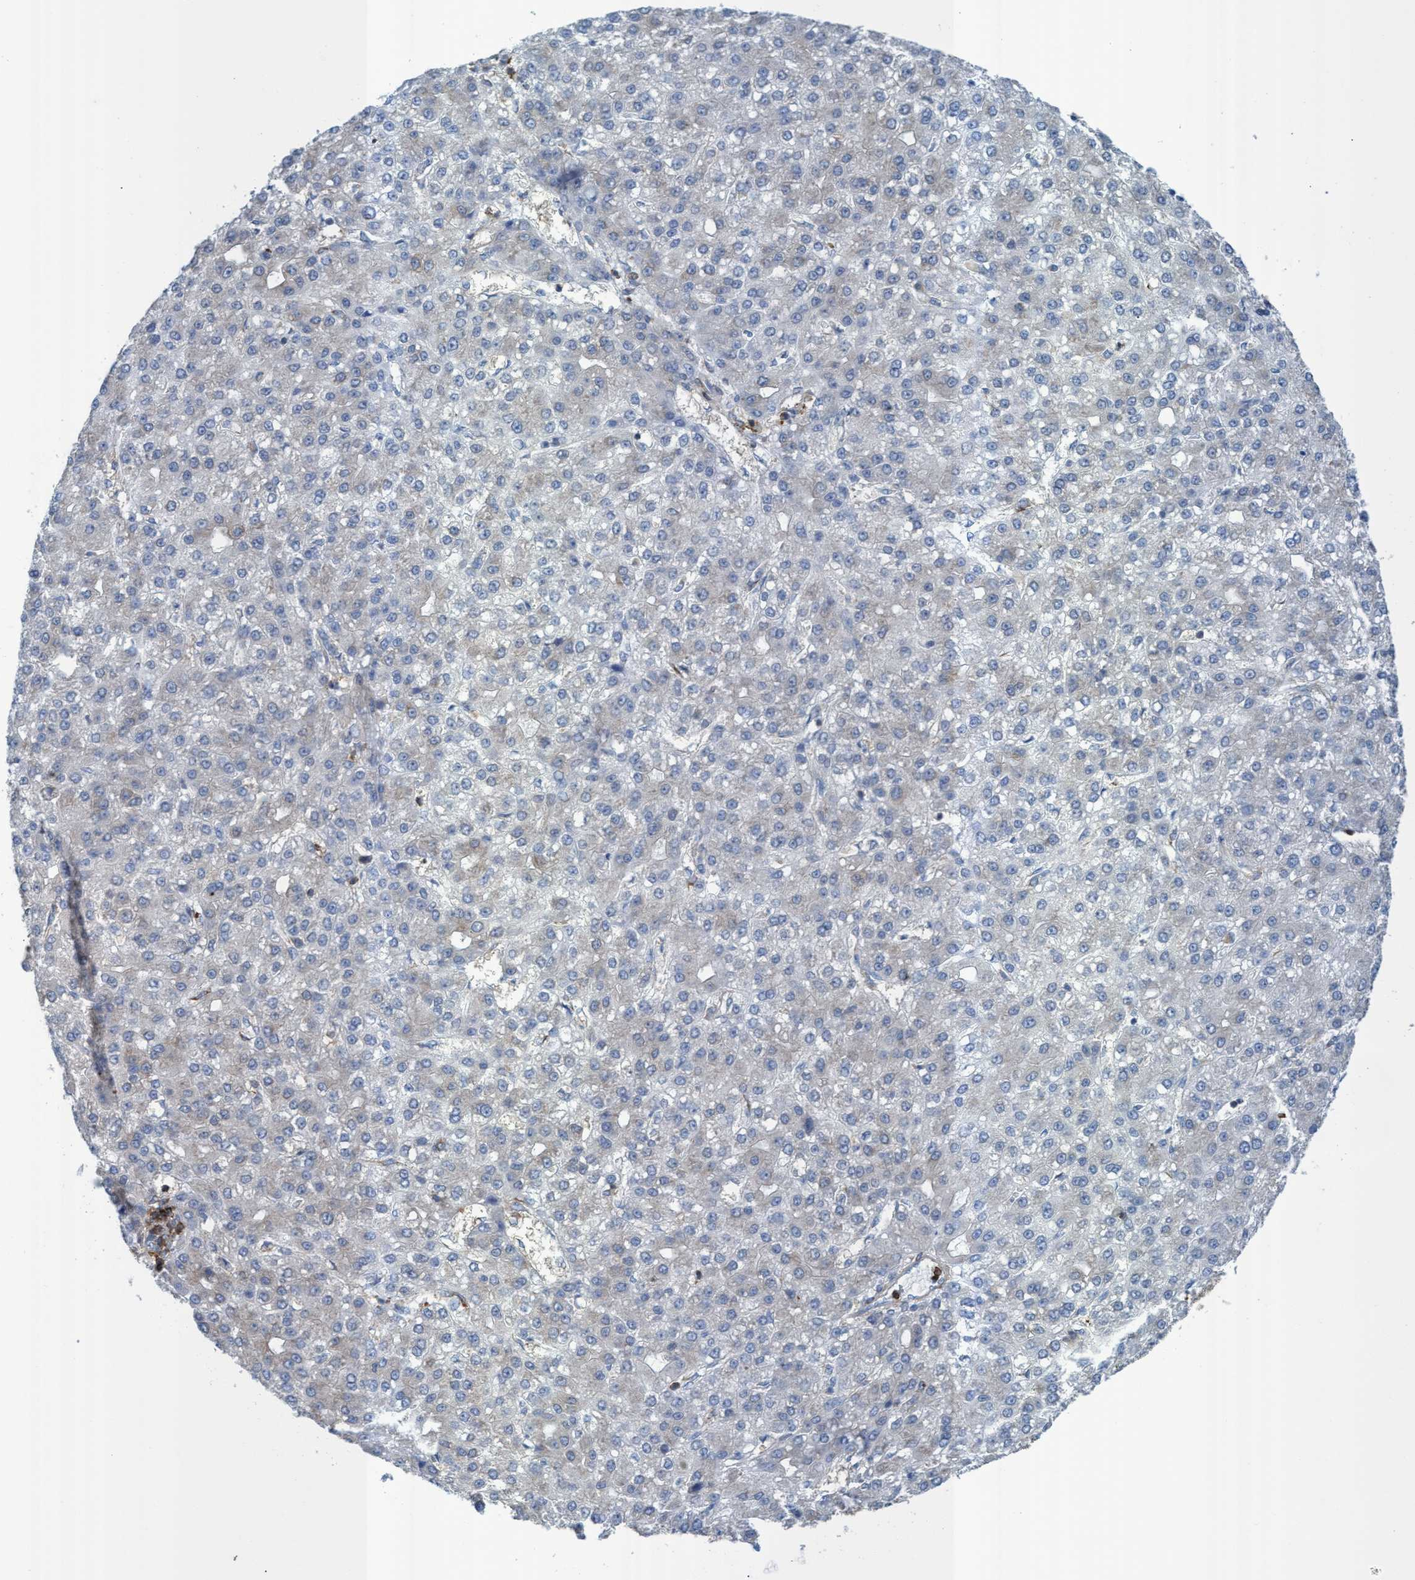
{"staining": {"intensity": "negative", "quantity": "none", "location": "none"}, "tissue": "liver cancer", "cell_type": "Tumor cells", "image_type": "cancer", "snomed": [{"axis": "morphology", "description": "Carcinoma, Hepatocellular, NOS"}, {"axis": "topography", "description": "Liver"}], "caption": "High magnification brightfield microscopy of liver cancer (hepatocellular carcinoma) stained with DAB (brown) and counterstained with hematoxylin (blue): tumor cells show no significant expression.", "gene": "EZR", "patient": {"sex": "male", "age": 67}}